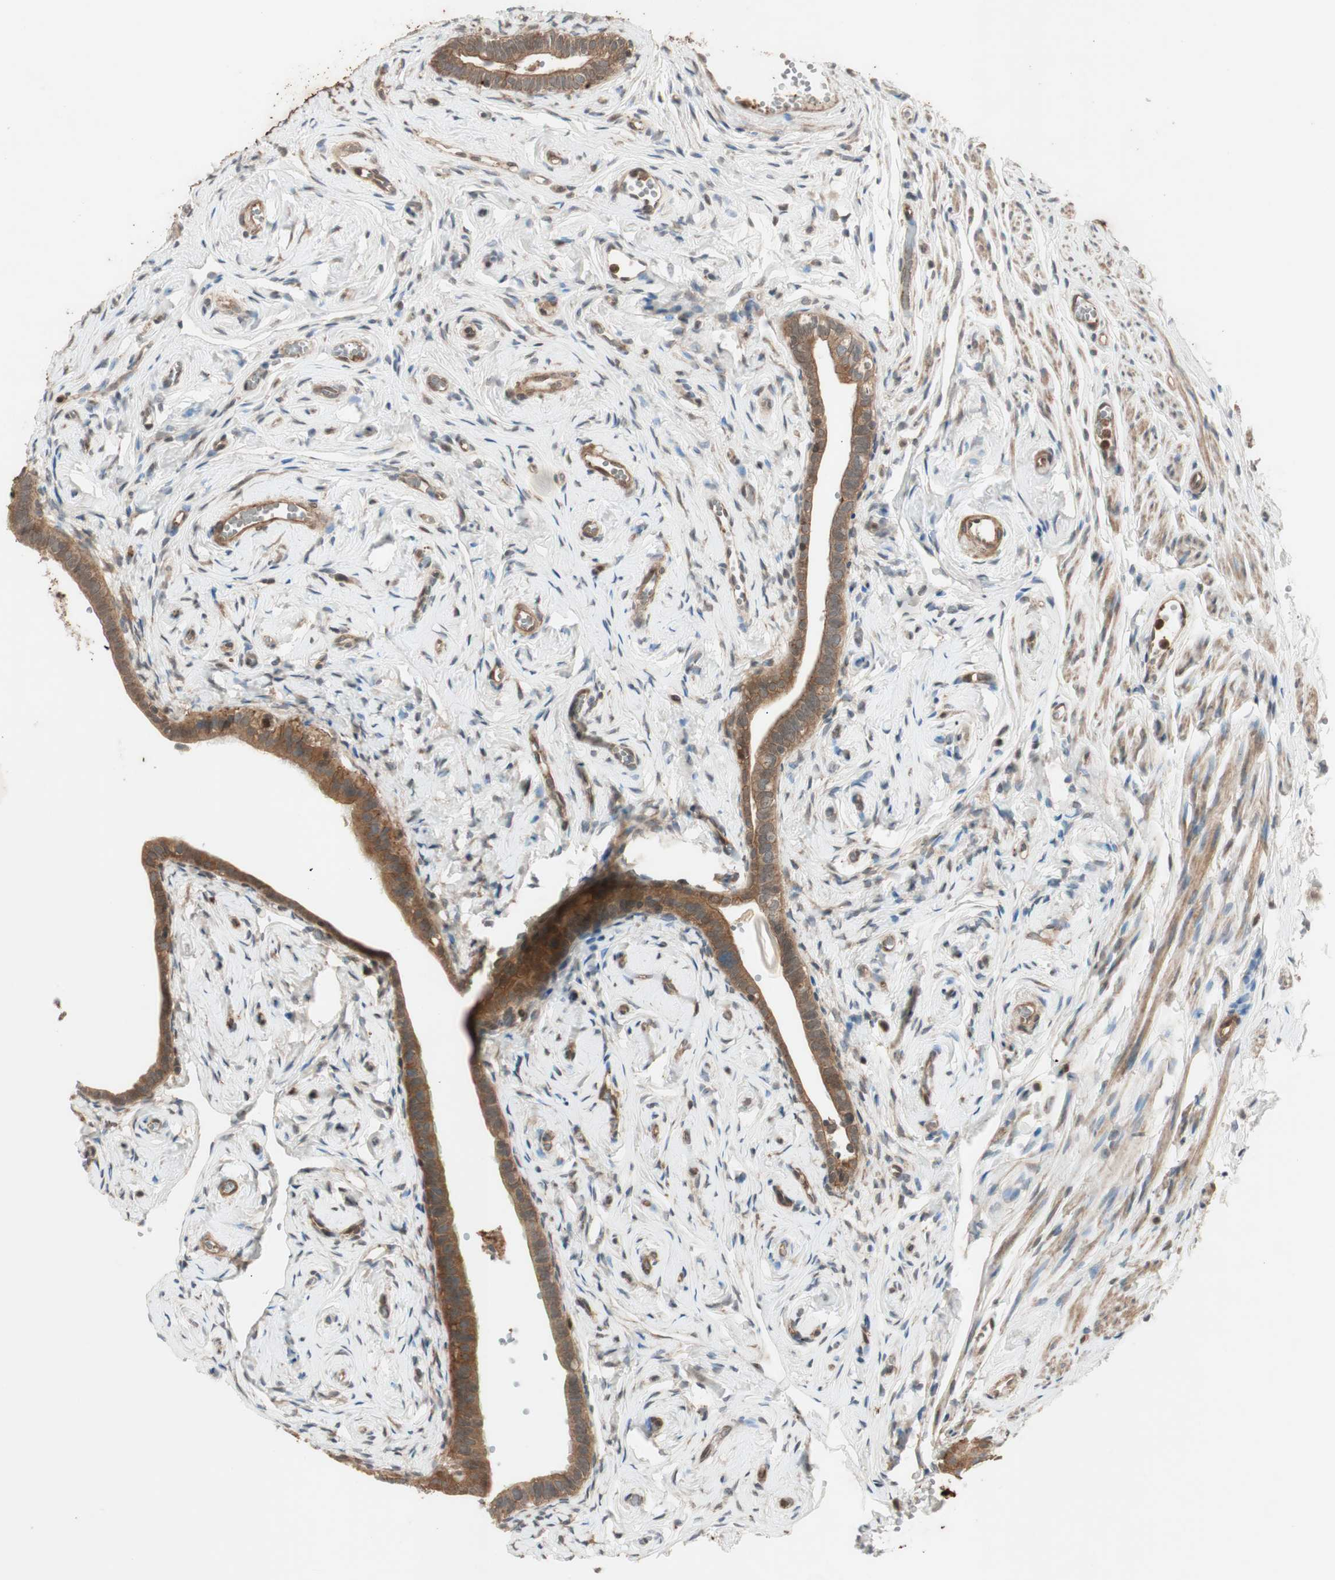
{"staining": {"intensity": "moderate", "quantity": ">75%", "location": "cytoplasmic/membranous"}, "tissue": "fallopian tube", "cell_type": "Glandular cells", "image_type": "normal", "snomed": [{"axis": "morphology", "description": "Normal tissue, NOS"}, {"axis": "topography", "description": "Fallopian tube"}], "caption": "Immunohistochemical staining of unremarkable fallopian tube displays >75% levels of moderate cytoplasmic/membranous protein staining in about >75% of glandular cells.", "gene": "EPHA8", "patient": {"sex": "female", "age": 71}}